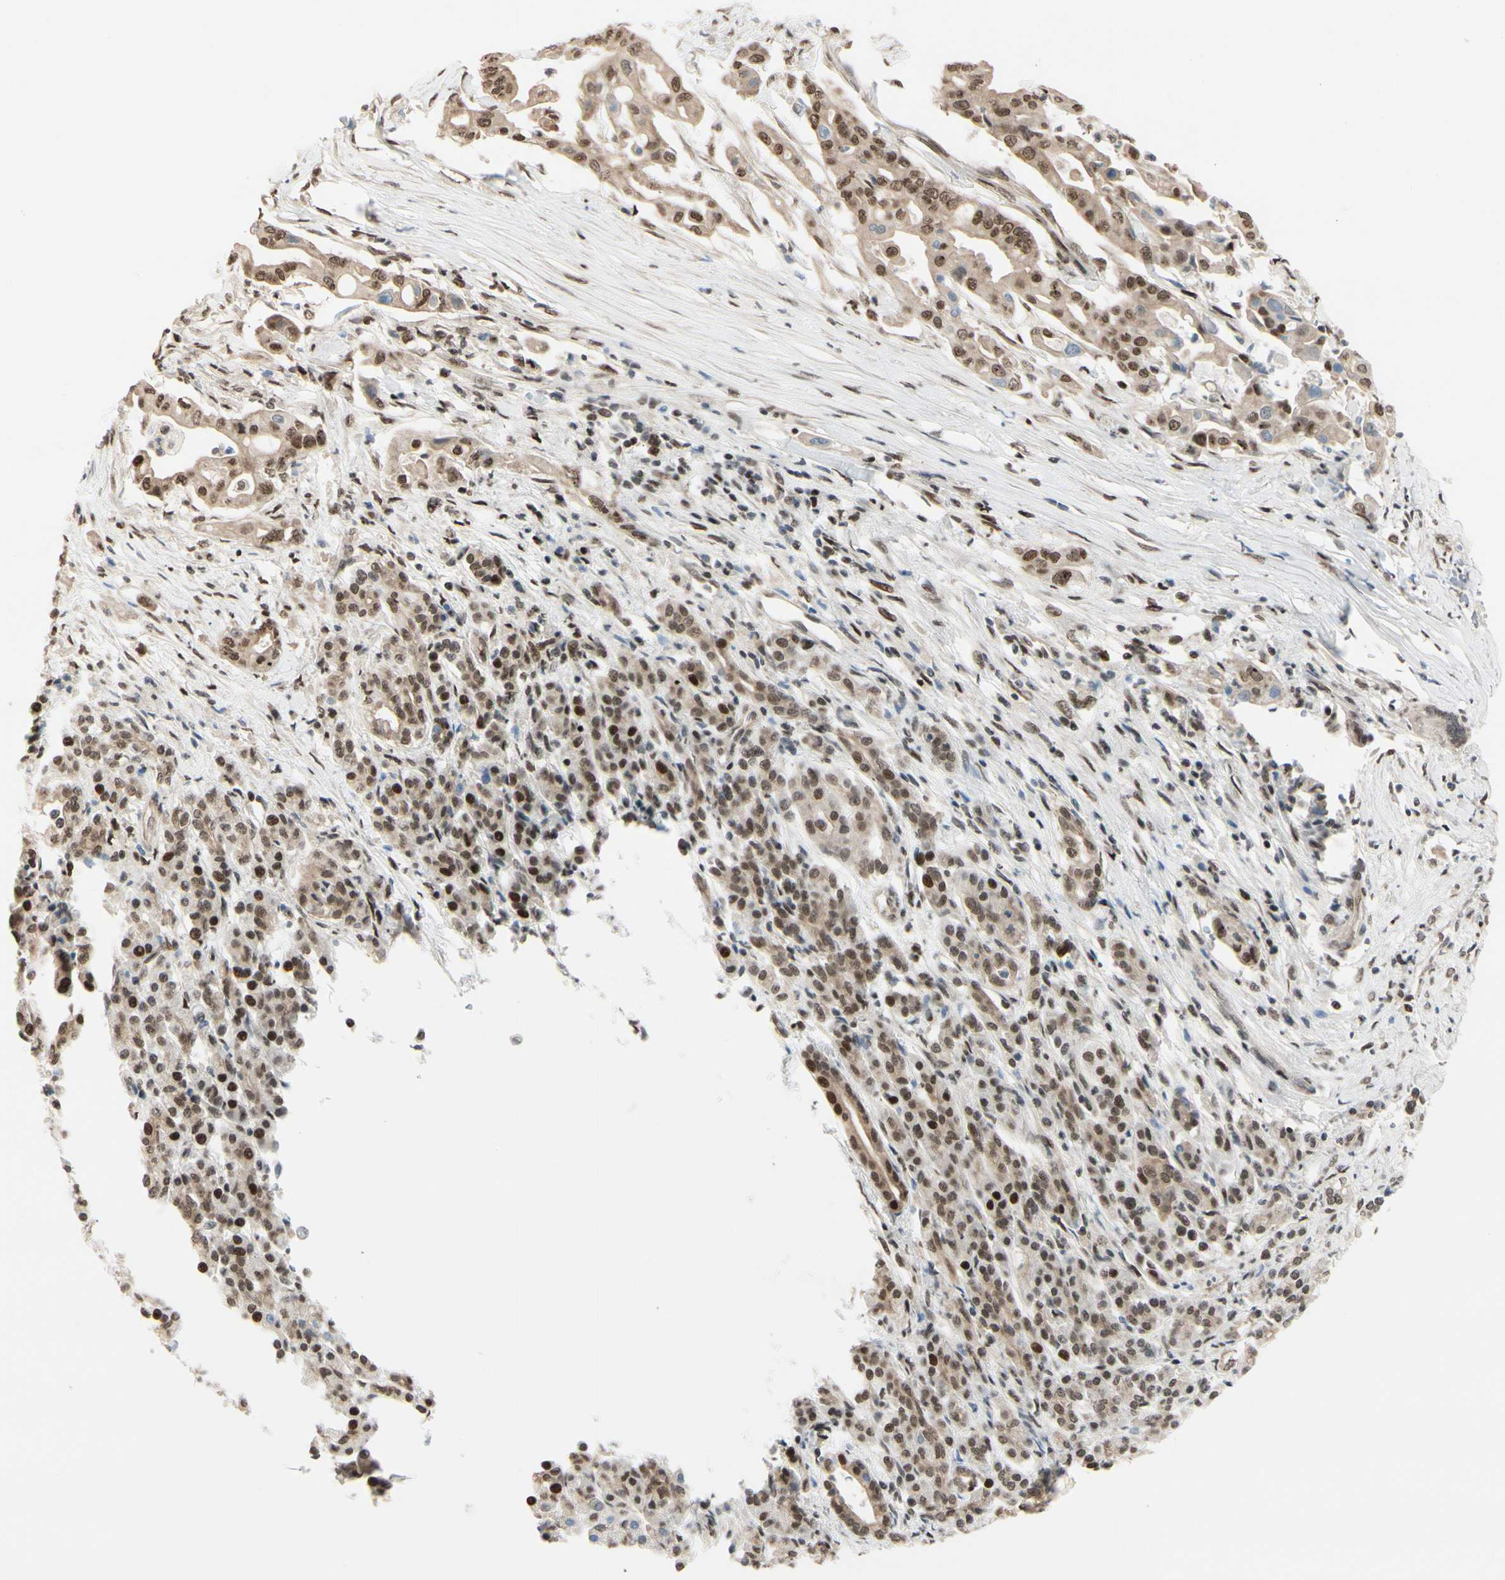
{"staining": {"intensity": "moderate", "quantity": ">75%", "location": "nuclear"}, "tissue": "pancreatic cancer", "cell_type": "Tumor cells", "image_type": "cancer", "snomed": [{"axis": "morphology", "description": "Normal tissue, NOS"}, {"axis": "topography", "description": "Pancreas"}], "caption": "Moderate nuclear protein expression is identified in approximately >75% of tumor cells in pancreatic cancer.", "gene": "SUFU", "patient": {"sex": "male", "age": 42}}